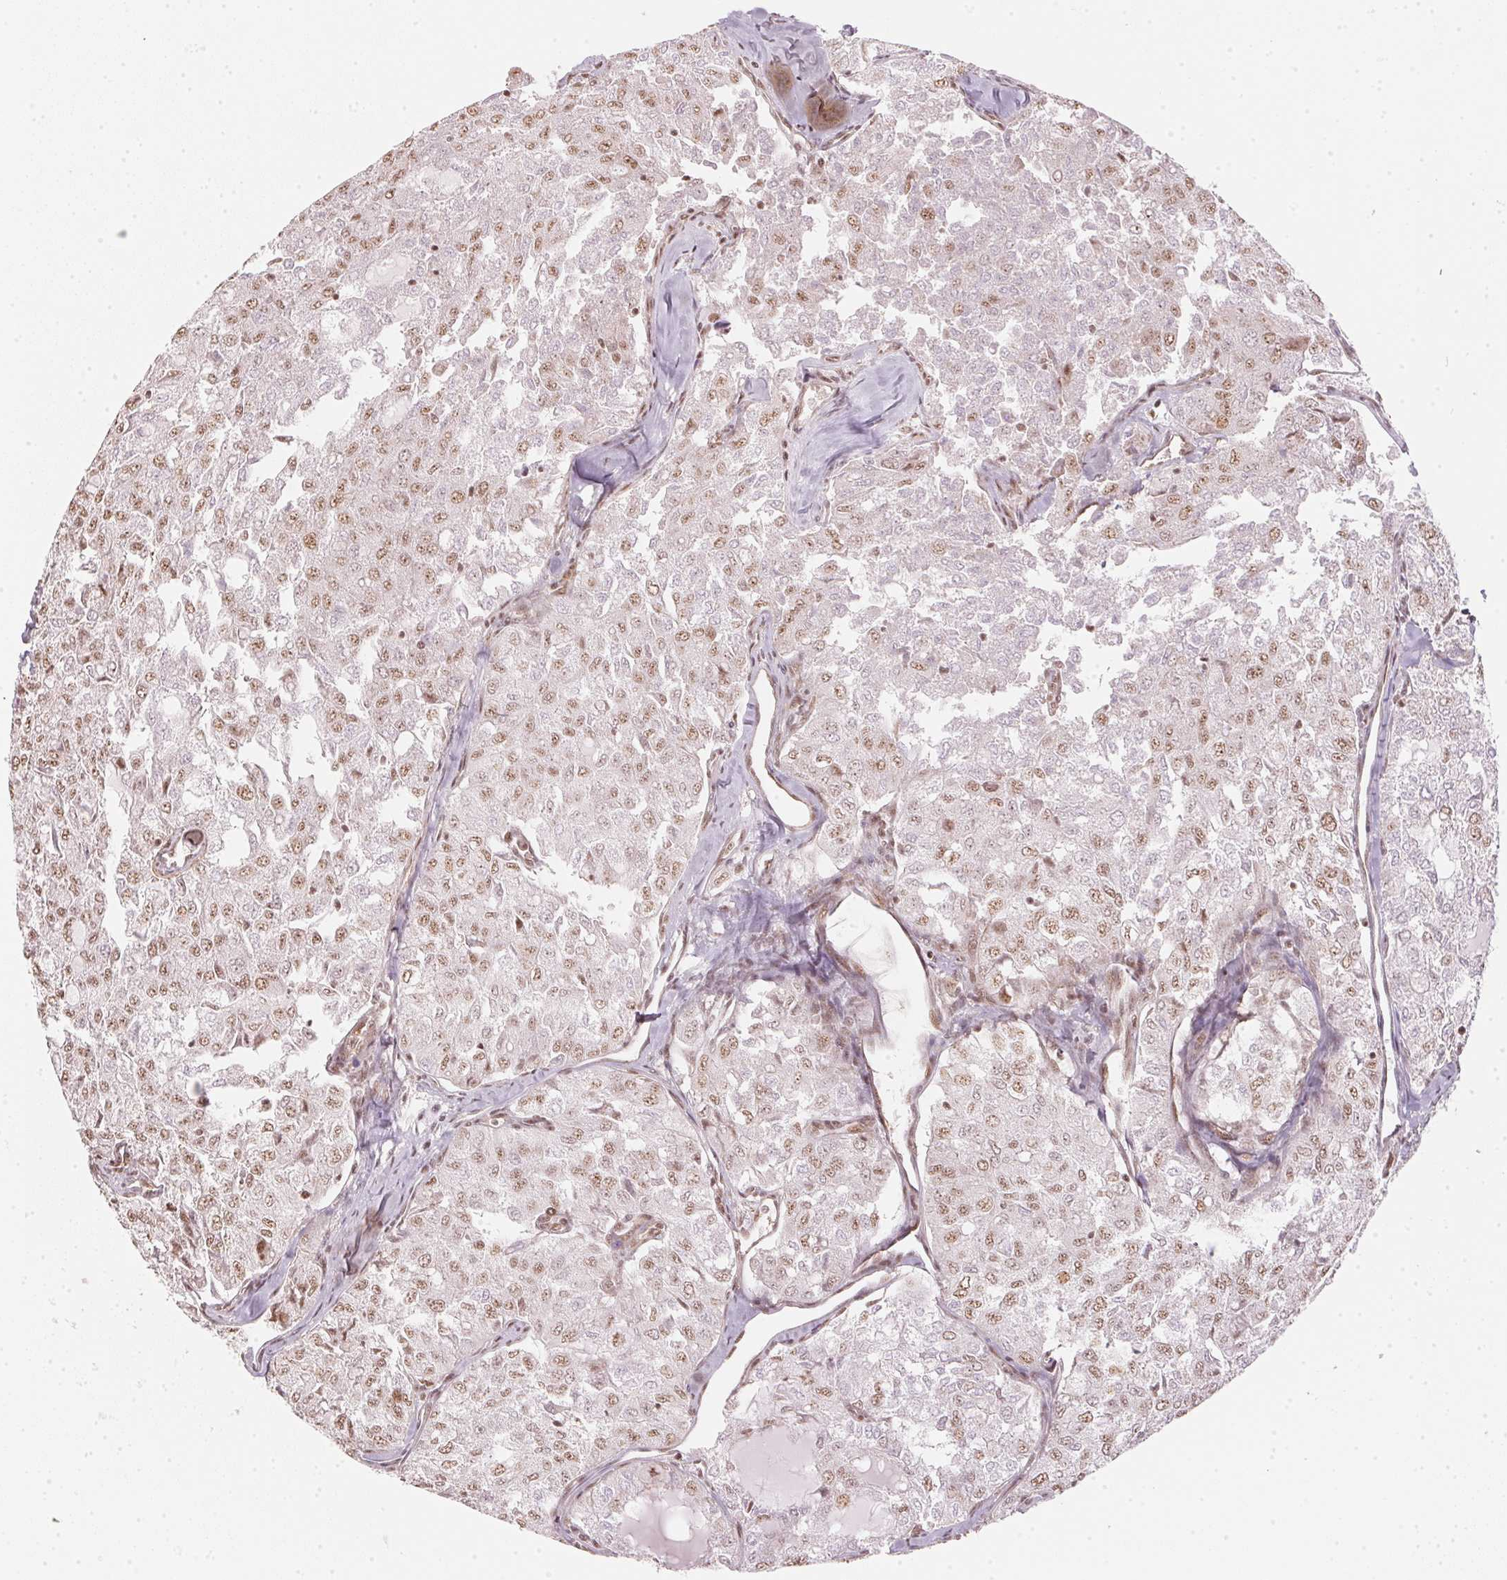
{"staining": {"intensity": "moderate", "quantity": ">75%", "location": "nuclear"}, "tissue": "thyroid cancer", "cell_type": "Tumor cells", "image_type": "cancer", "snomed": [{"axis": "morphology", "description": "Follicular adenoma carcinoma, NOS"}, {"axis": "topography", "description": "Thyroid gland"}], "caption": "A high-resolution photomicrograph shows immunohistochemistry (IHC) staining of thyroid cancer (follicular adenoma carcinoma), which displays moderate nuclear expression in about >75% of tumor cells.", "gene": "KAT6A", "patient": {"sex": "male", "age": 75}}